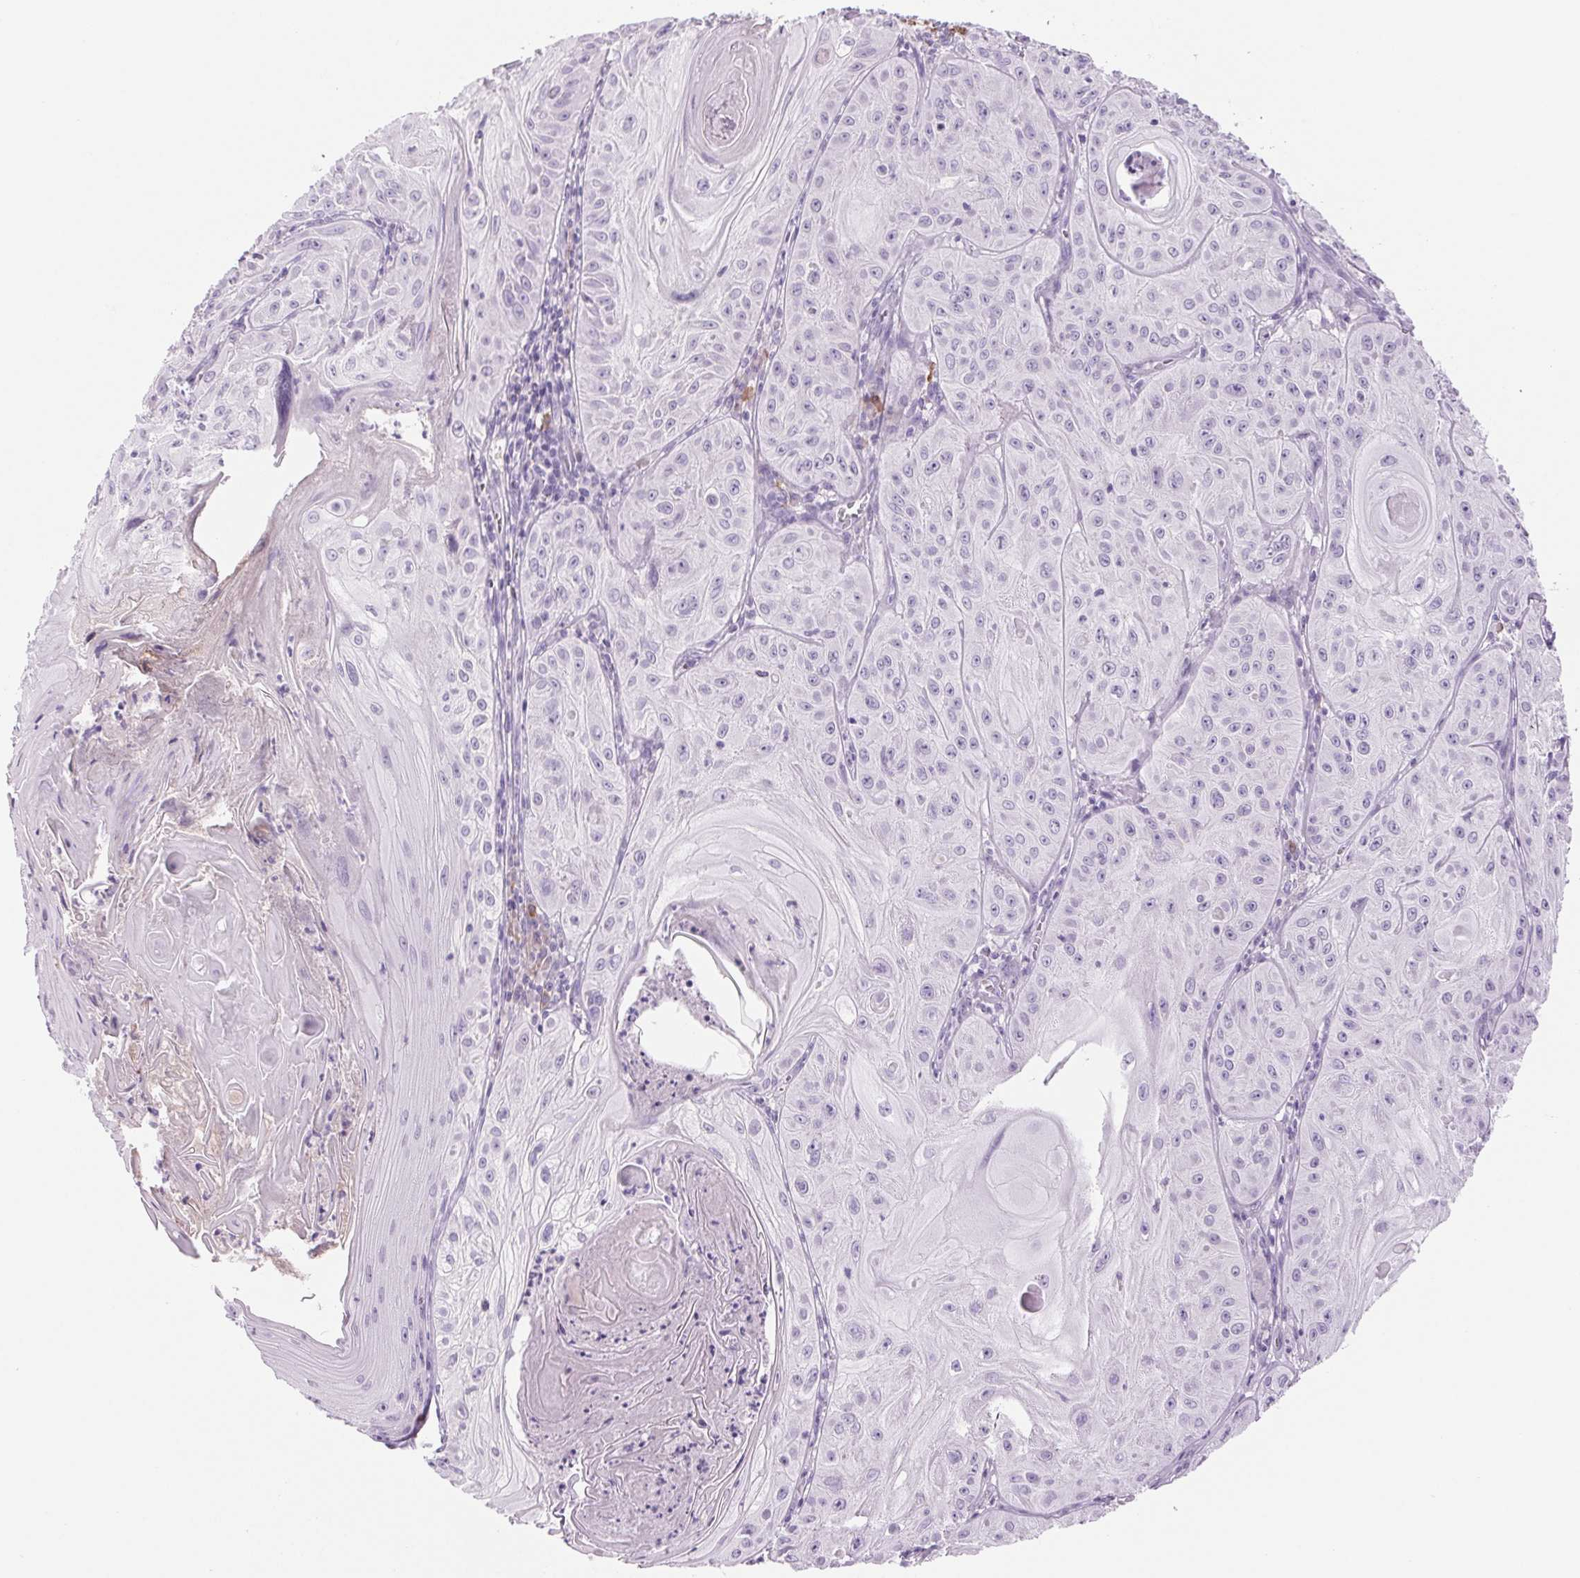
{"staining": {"intensity": "negative", "quantity": "none", "location": "none"}, "tissue": "skin cancer", "cell_type": "Tumor cells", "image_type": "cancer", "snomed": [{"axis": "morphology", "description": "Squamous cell carcinoma, NOS"}, {"axis": "topography", "description": "Skin"}], "caption": "Immunohistochemistry (IHC) image of neoplastic tissue: human skin squamous cell carcinoma stained with DAB (3,3'-diaminobenzidine) exhibits no significant protein positivity in tumor cells. The staining was performed using DAB (3,3'-diaminobenzidine) to visualize the protein expression in brown, while the nuclei were stained in blue with hematoxylin (Magnification: 20x).", "gene": "IFIT1B", "patient": {"sex": "male", "age": 85}}